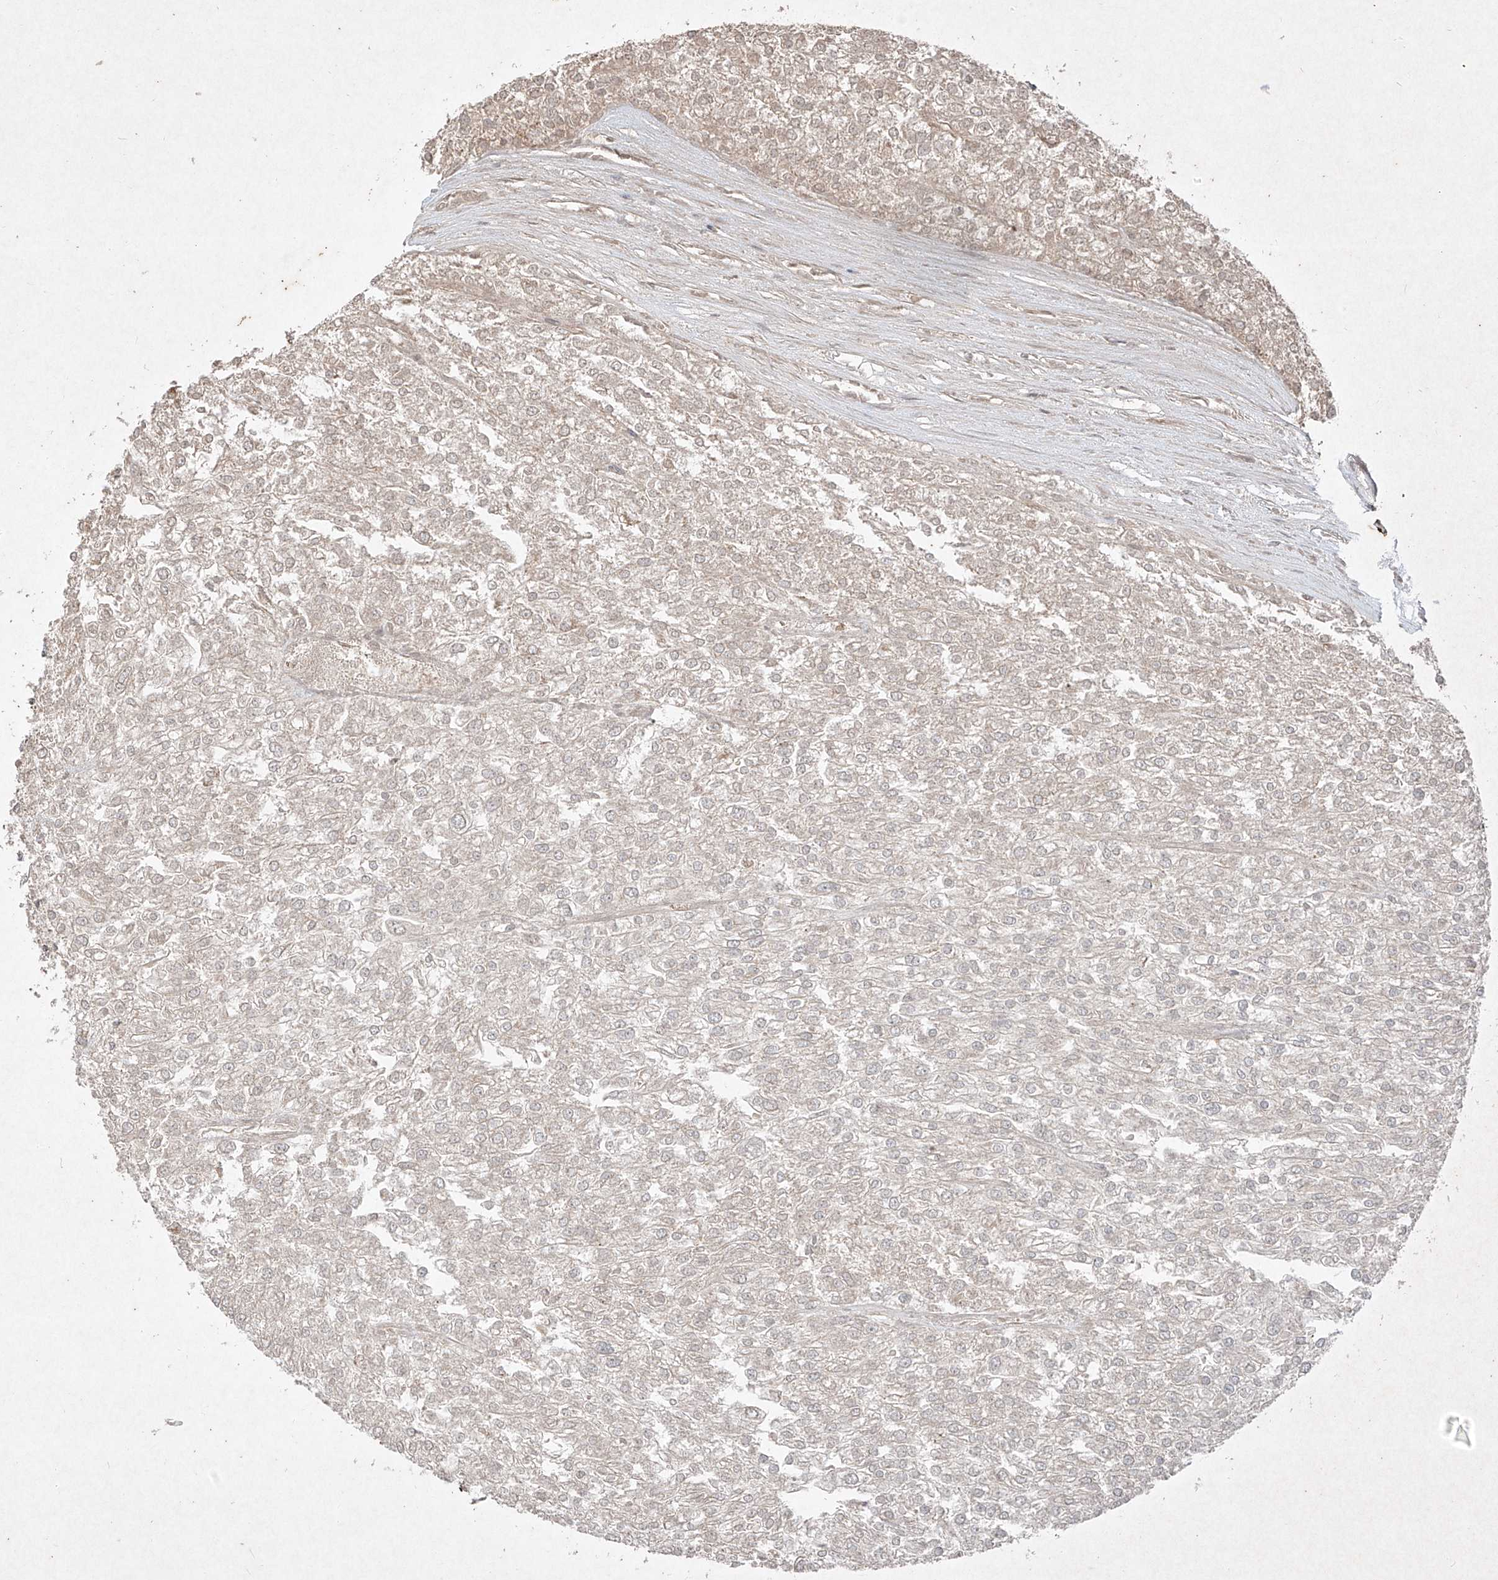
{"staining": {"intensity": "negative", "quantity": "none", "location": "none"}, "tissue": "renal cancer", "cell_type": "Tumor cells", "image_type": "cancer", "snomed": [{"axis": "morphology", "description": "Adenocarcinoma, NOS"}, {"axis": "topography", "description": "Kidney"}], "caption": "IHC of human adenocarcinoma (renal) exhibits no staining in tumor cells.", "gene": "ABCD3", "patient": {"sex": "female", "age": 54}}